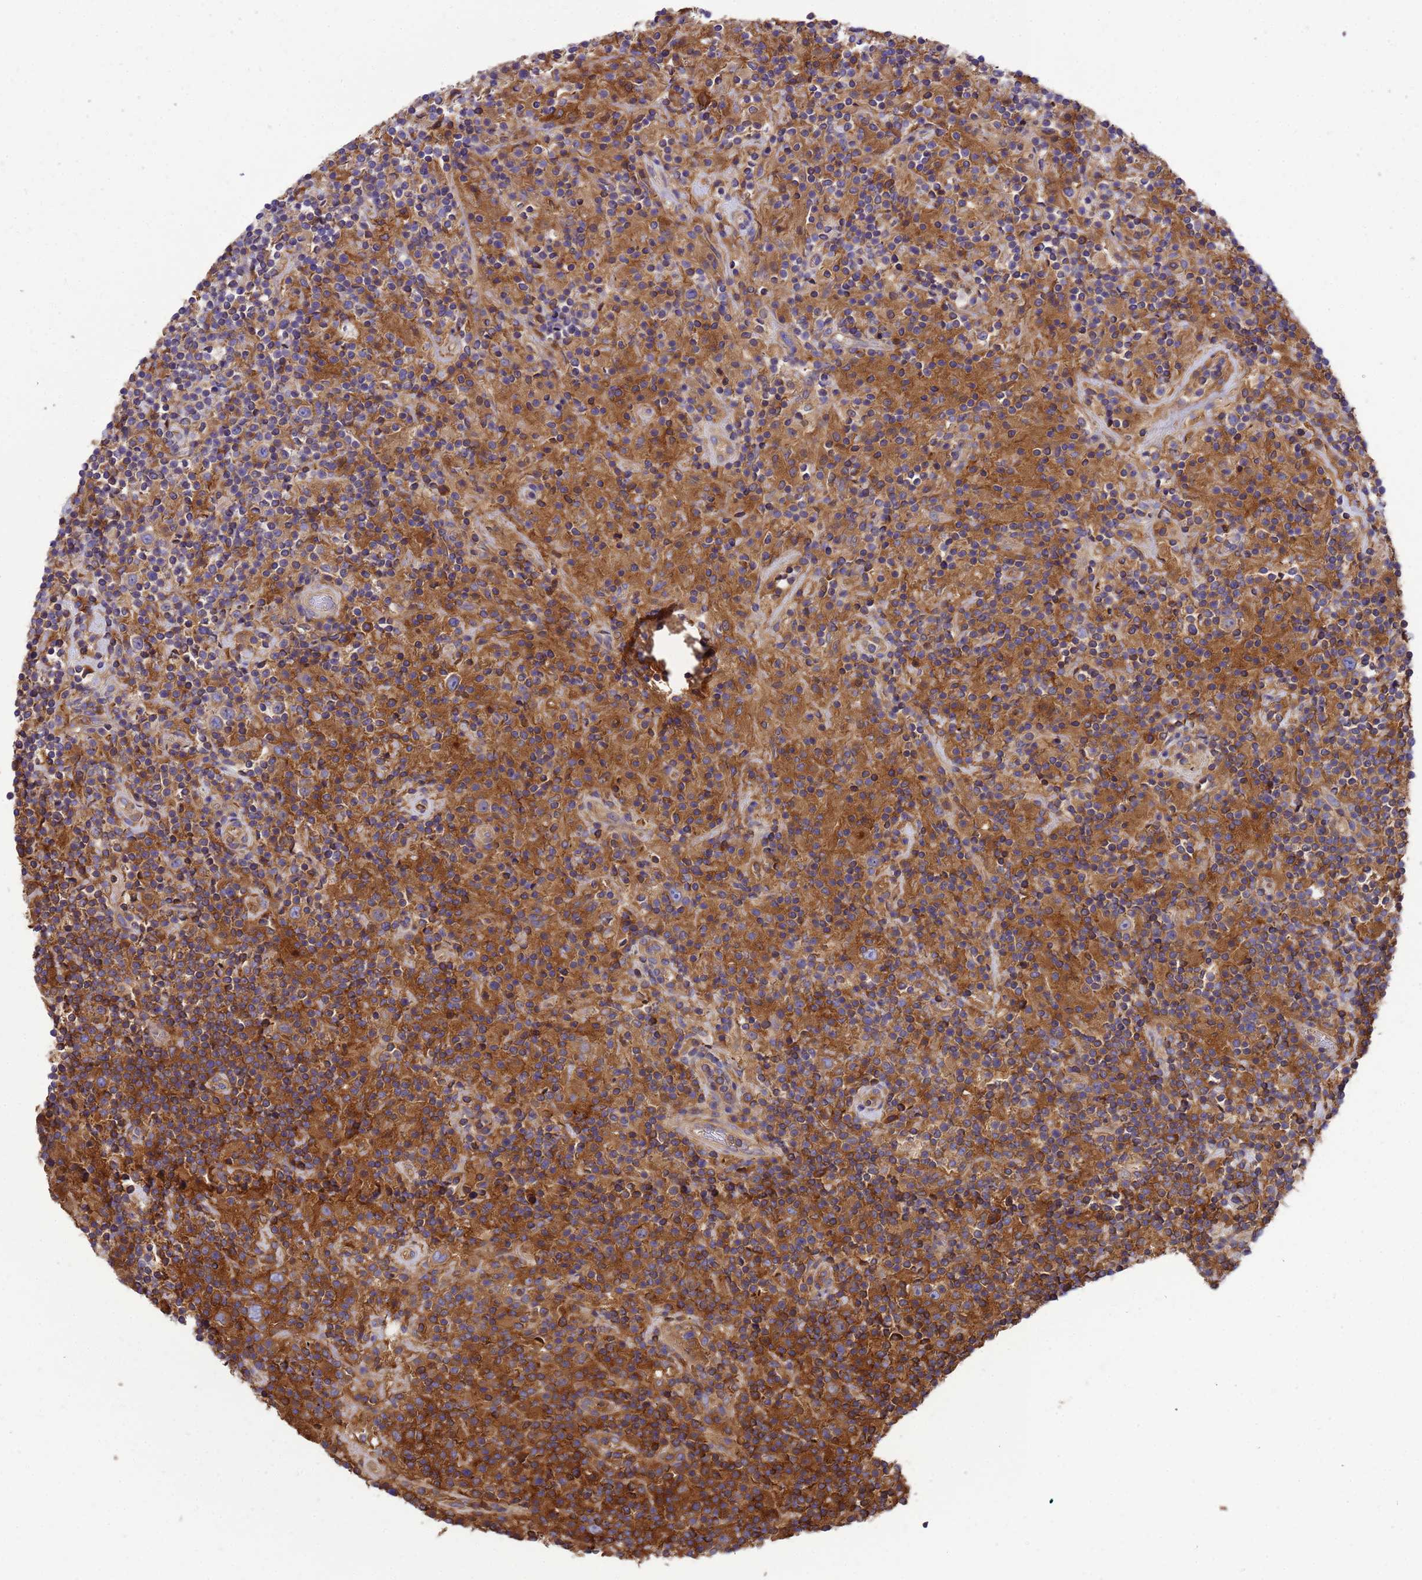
{"staining": {"intensity": "weak", "quantity": ">75%", "location": "cytoplasmic/membranous"}, "tissue": "lymphoma", "cell_type": "Tumor cells", "image_type": "cancer", "snomed": [{"axis": "morphology", "description": "Hodgkin's disease, NOS"}, {"axis": "topography", "description": "Lymph node"}], "caption": "Lymphoma stained for a protein displays weak cytoplasmic/membranous positivity in tumor cells.", "gene": "ZNF235", "patient": {"sex": "male", "age": 70}}